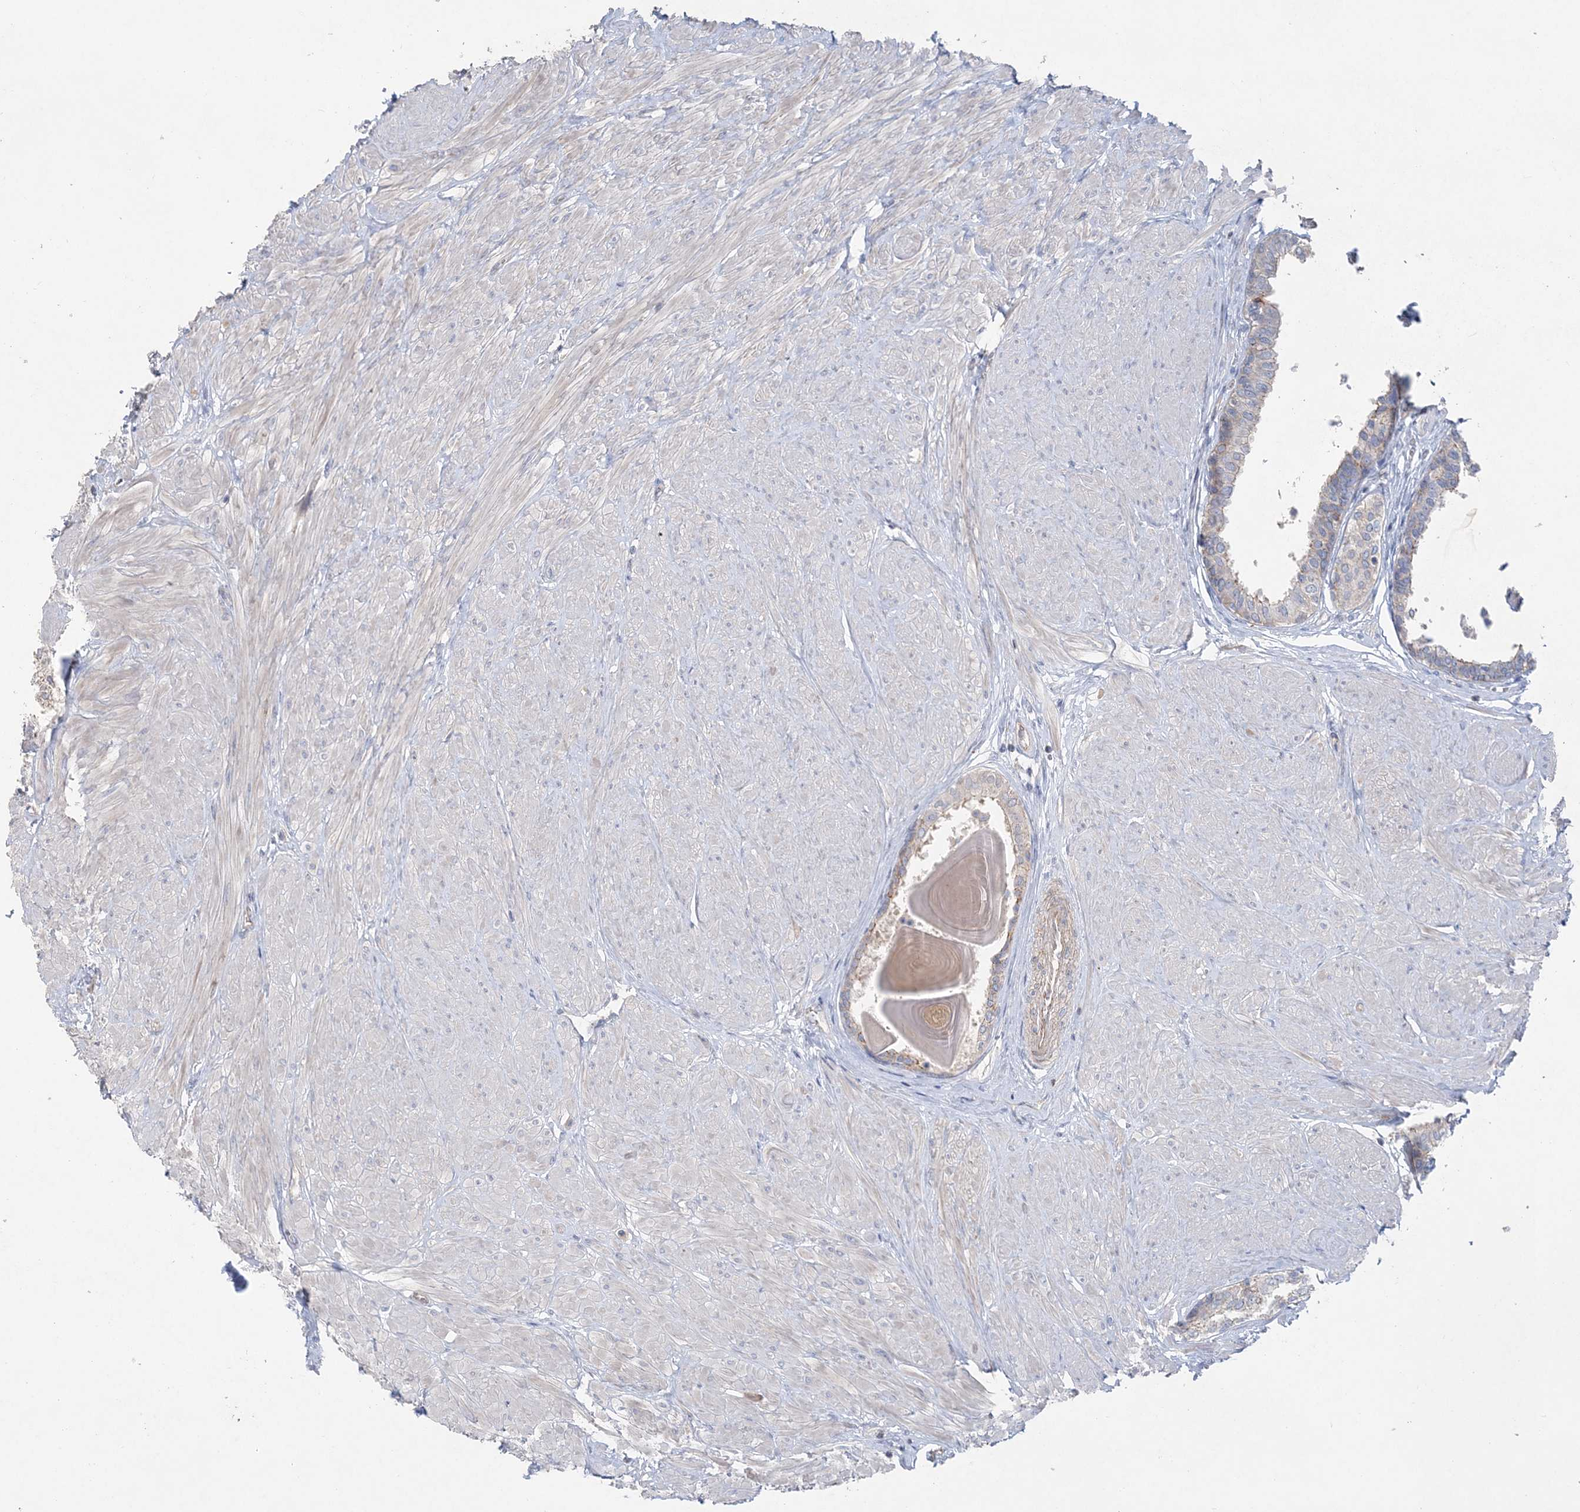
{"staining": {"intensity": "moderate", "quantity": "<25%", "location": "cytoplasmic/membranous"}, "tissue": "prostate", "cell_type": "Glandular cells", "image_type": "normal", "snomed": [{"axis": "morphology", "description": "Normal tissue, NOS"}, {"axis": "topography", "description": "Prostate"}], "caption": "An image showing moderate cytoplasmic/membranous positivity in about <25% of glandular cells in normal prostate, as visualized by brown immunohistochemical staining.", "gene": "PIGC", "patient": {"sex": "male", "age": 48}}